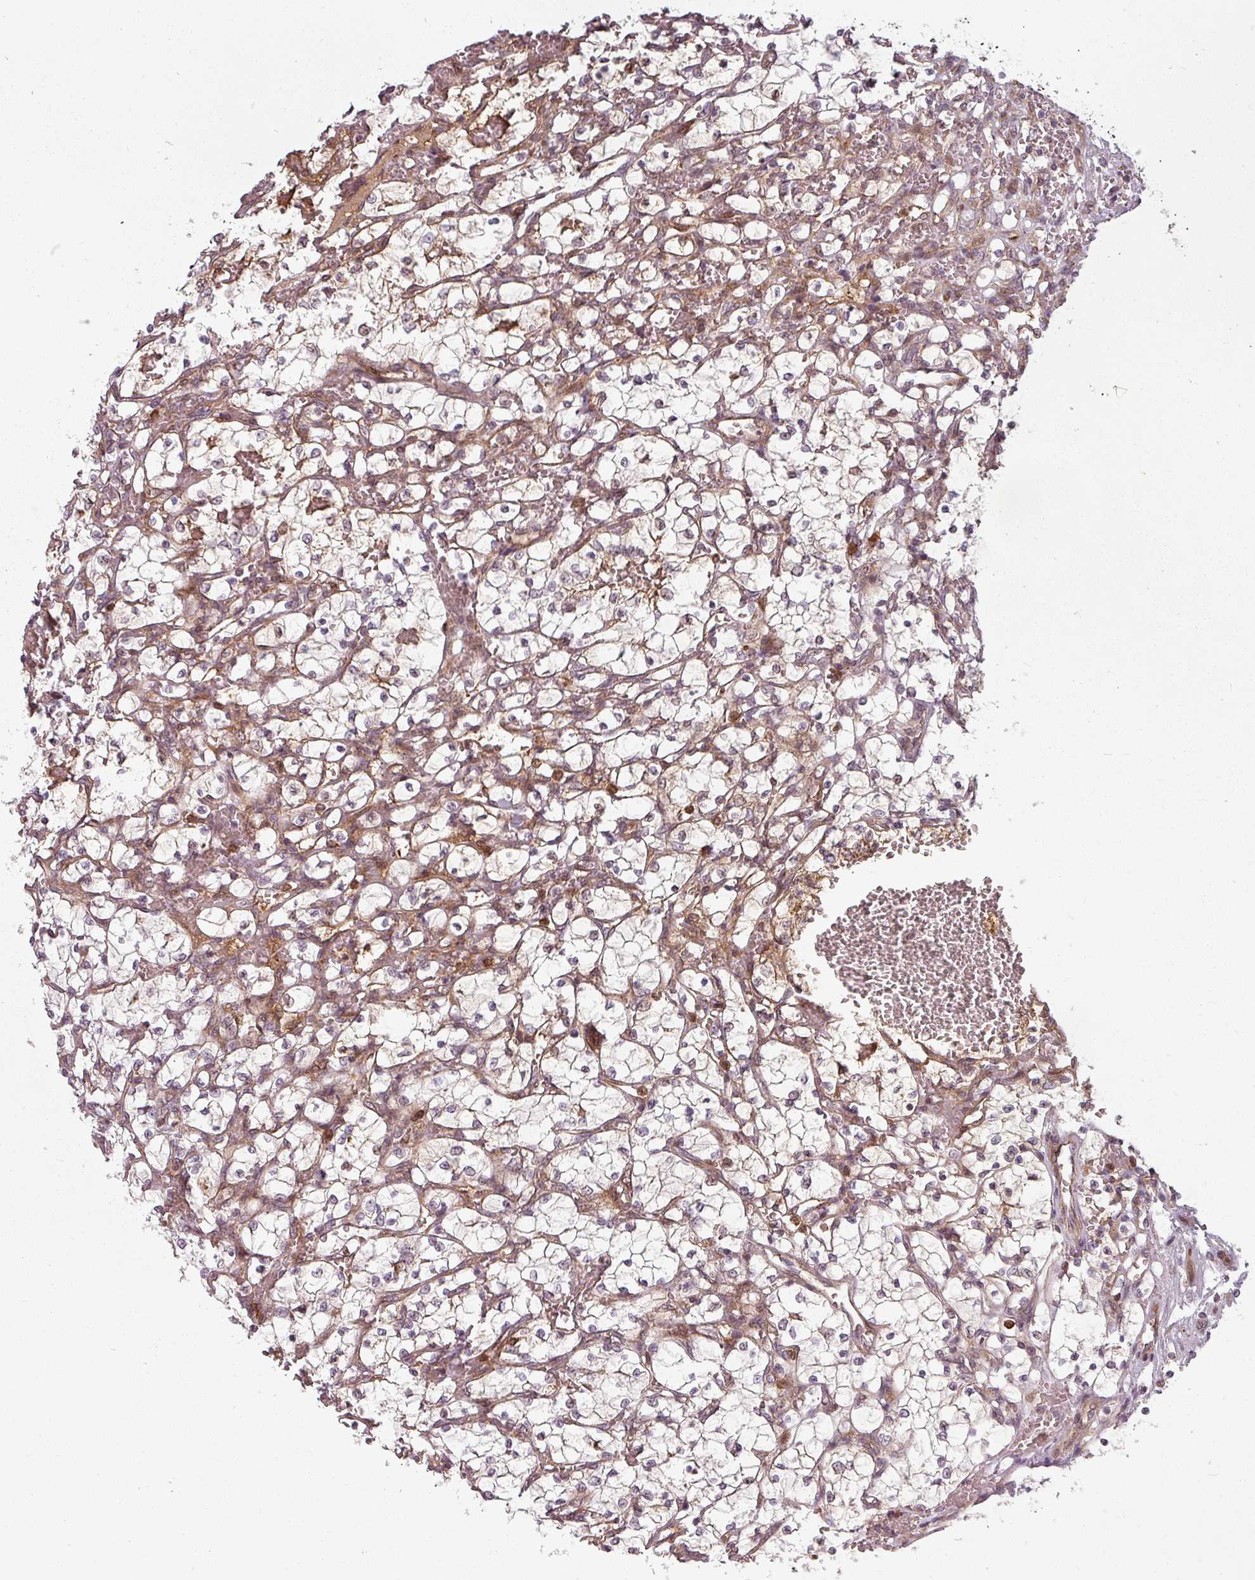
{"staining": {"intensity": "weak", "quantity": "<25%", "location": "cytoplasmic/membranous"}, "tissue": "renal cancer", "cell_type": "Tumor cells", "image_type": "cancer", "snomed": [{"axis": "morphology", "description": "Adenocarcinoma, NOS"}, {"axis": "topography", "description": "Kidney"}], "caption": "This is a histopathology image of immunohistochemistry staining of adenocarcinoma (renal), which shows no expression in tumor cells.", "gene": "CLIC1", "patient": {"sex": "female", "age": 69}}